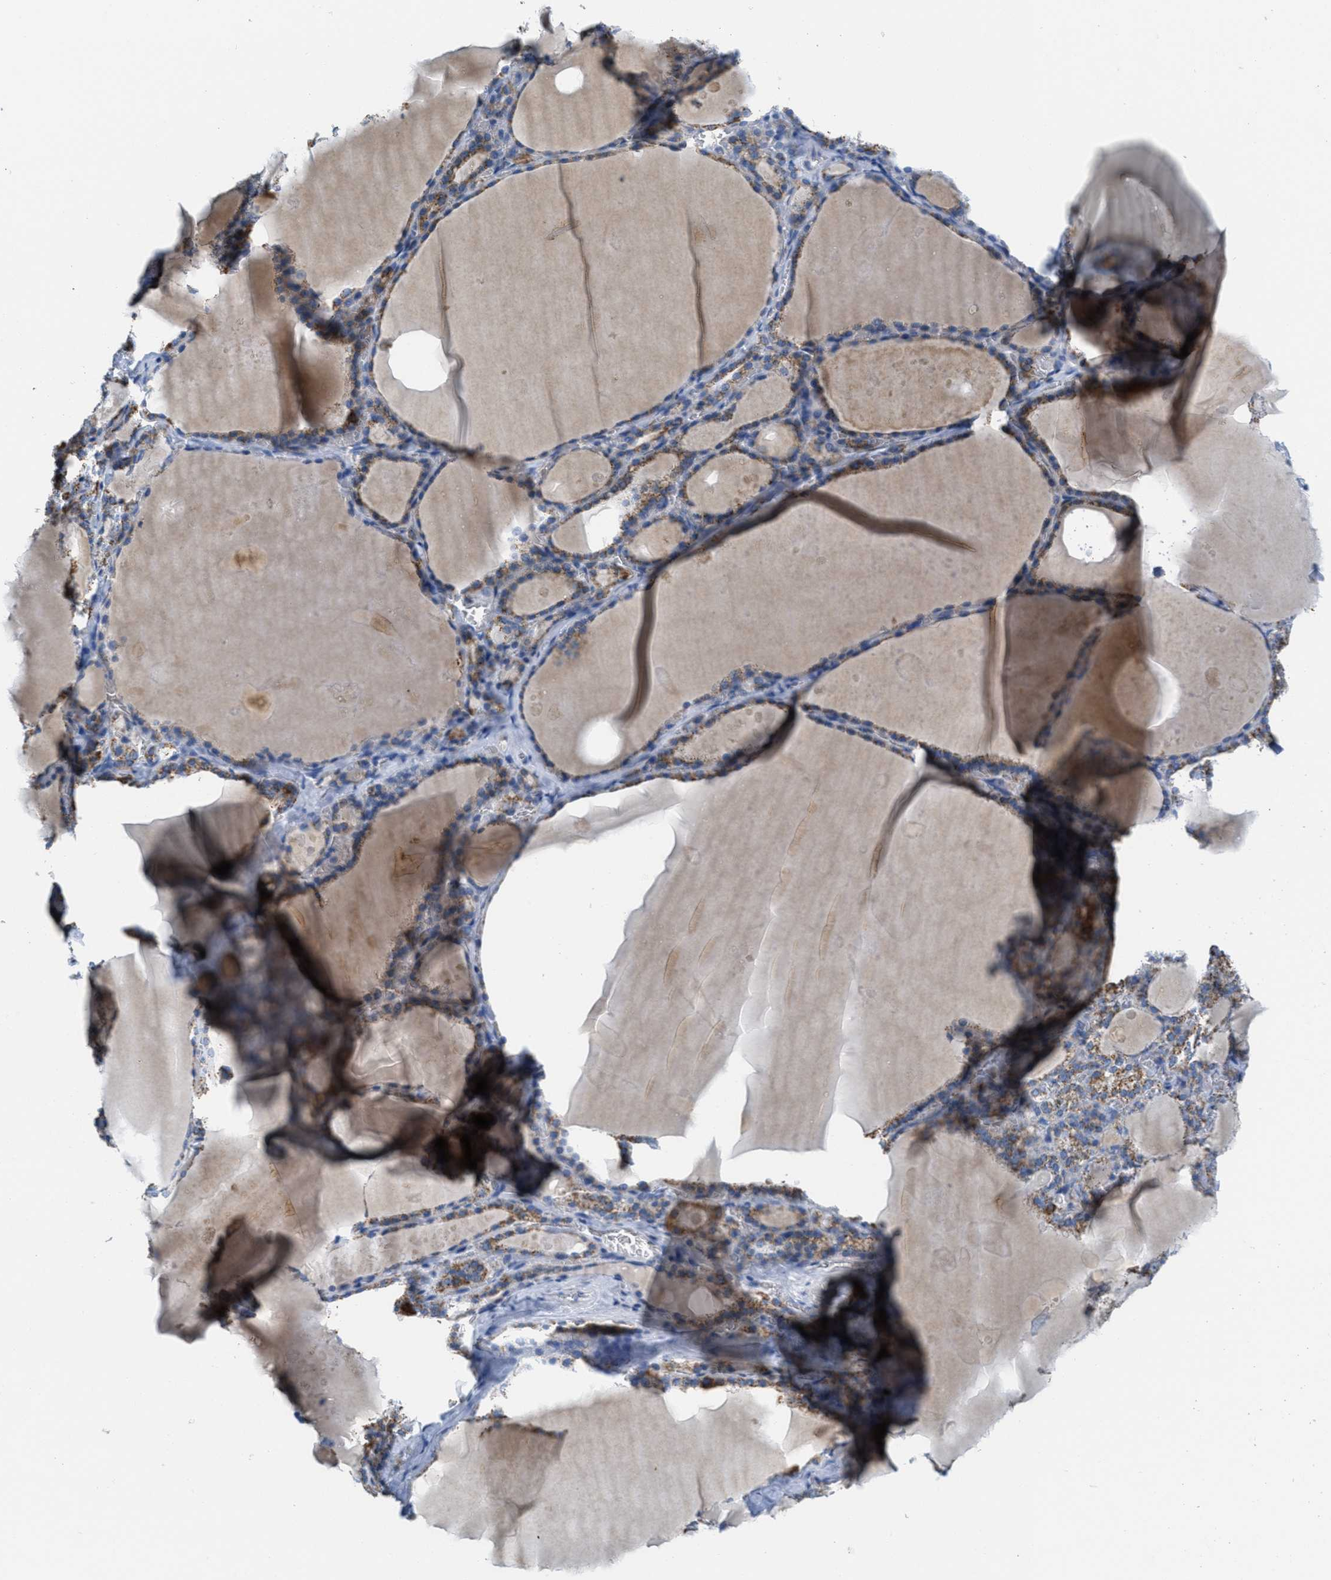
{"staining": {"intensity": "moderate", "quantity": ">75%", "location": "cytoplasmic/membranous"}, "tissue": "thyroid gland", "cell_type": "Glandular cells", "image_type": "normal", "snomed": [{"axis": "morphology", "description": "Normal tissue, NOS"}, {"axis": "topography", "description": "Thyroid gland"}], "caption": "Protein staining displays moderate cytoplasmic/membranous expression in approximately >75% of glandular cells in benign thyroid gland. (Brightfield microscopy of DAB IHC at high magnification).", "gene": "KCNJ5", "patient": {"sex": "male", "age": 56}}